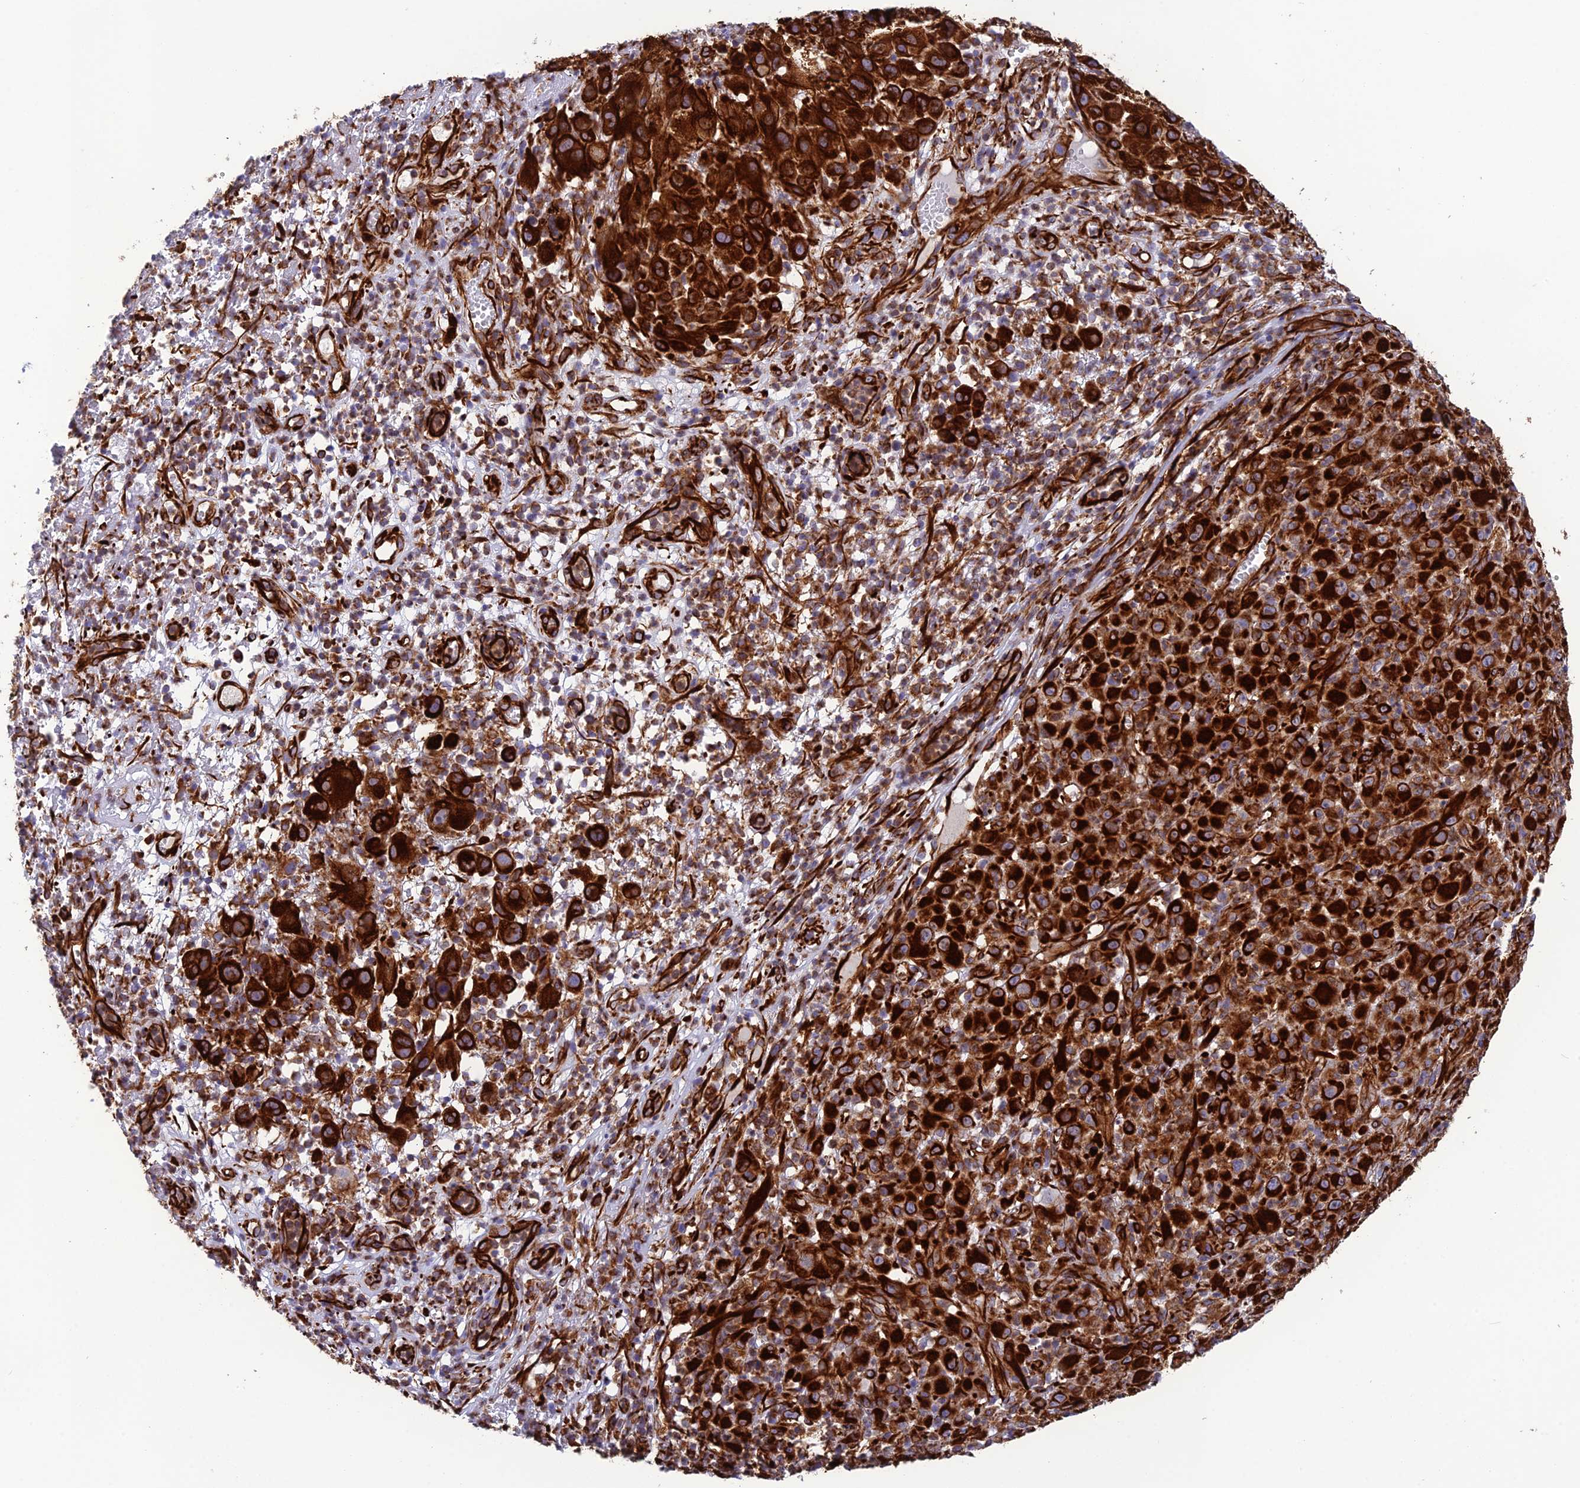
{"staining": {"intensity": "strong", "quantity": ">75%", "location": "cytoplasmic/membranous"}, "tissue": "melanoma", "cell_type": "Tumor cells", "image_type": "cancer", "snomed": [{"axis": "morphology", "description": "Malignant melanoma, NOS"}, {"axis": "topography", "description": "Skin"}], "caption": "This histopathology image shows immunohistochemistry (IHC) staining of melanoma, with high strong cytoplasmic/membranous positivity in about >75% of tumor cells.", "gene": "FBXL20", "patient": {"sex": "male", "age": 73}}